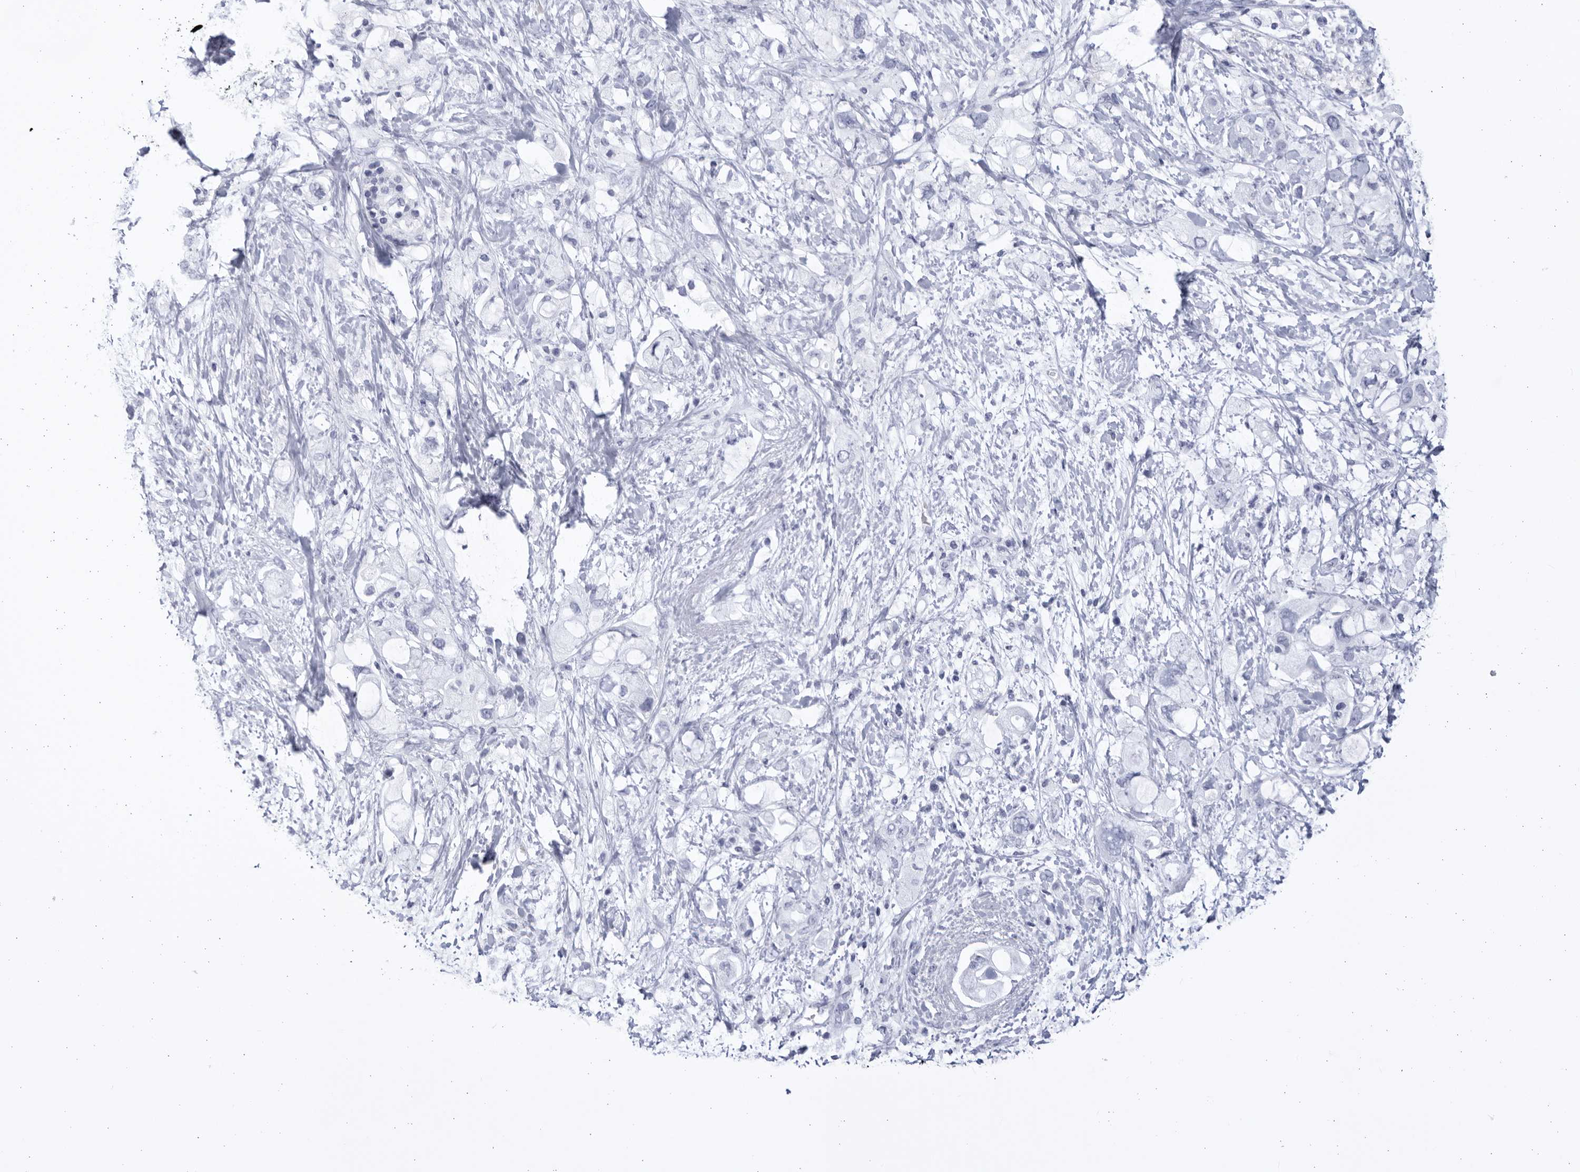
{"staining": {"intensity": "negative", "quantity": "none", "location": "none"}, "tissue": "pancreatic cancer", "cell_type": "Tumor cells", "image_type": "cancer", "snomed": [{"axis": "morphology", "description": "Adenocarcinoma, NOS"}, {"axis": "topography", "description": "Pancreas"}], "caption": "Immunohistochemistry (IHC) histopathology image of human pancreatic cancer stained for a protein (brown), which exhibits no positivity in tumor cells.", "gene": "CCDC181", "patient": {"sex": "female", "age": 56}}